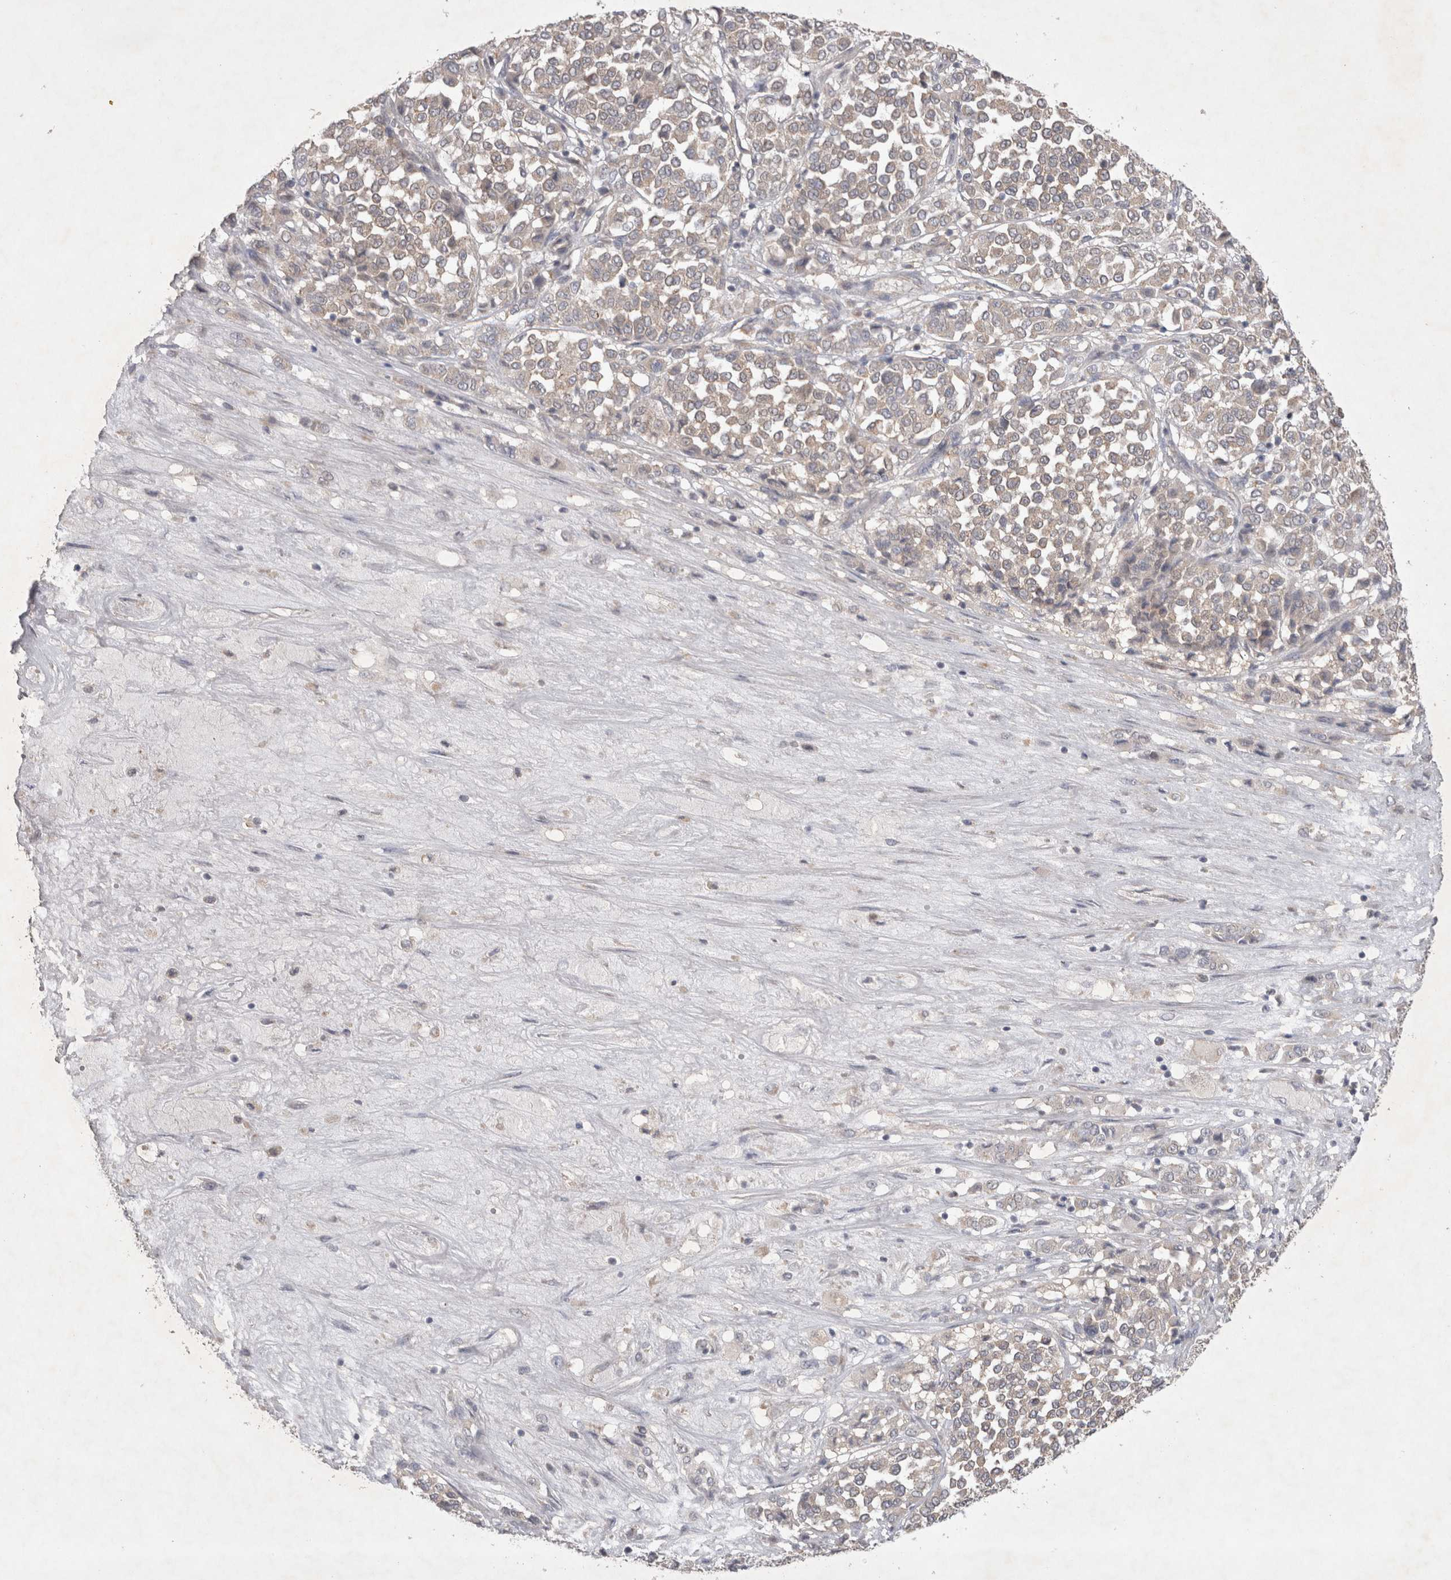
{"staining": {"intensity": "negative", "quantity": "none", "location": "none"}, "tissue": "melanoma", "cell_type": "Tumor cells", "image_type": "cancer", "snomed": [{"axis": "morphology", "description": "Malignant melanoma, Metastatic site"}, {"axis": "topography", "description": "Pancreas"}], "caption": "Tumor cells show no significant staining in melanoma.", "gene": "SRD5A3", "patient": {"sex": "female", "age": 30}}